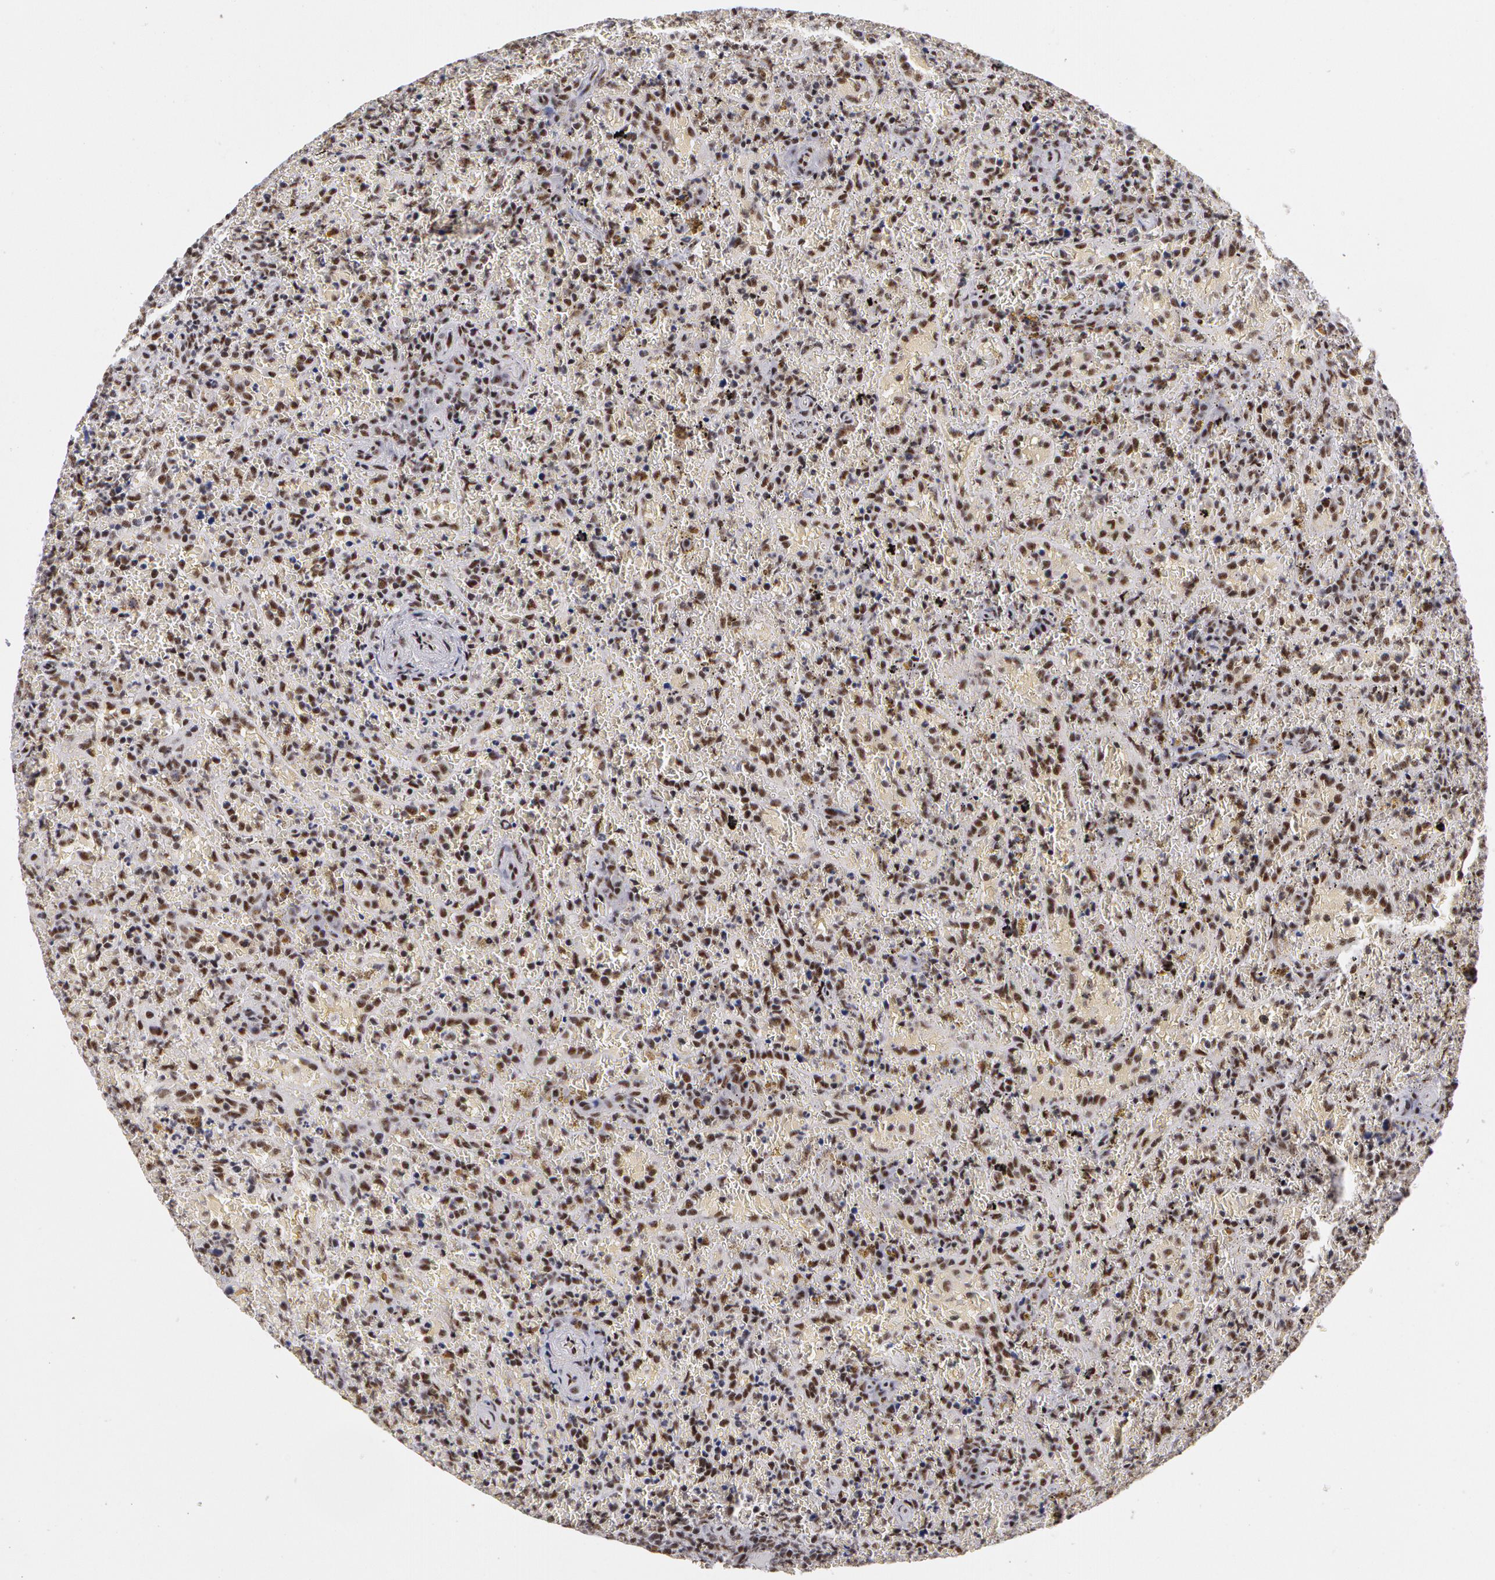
{"staining": {"intensity": "strong", "quantity": ">75%", "location": "nuclear"}, "tissue": "lymphoma", "cell_type": "Tumor cells", "image_type": "cancer", "snomed": [{"axis": "morphology", "description": "Malignant lymphoma, non-Hodgkin's type, High grade"}, {"axis": "topography", "description": "Spleen"}, {"axis": "topography", "description": "Lymph node"}], "caption": "Human lymphoma stained with a brown dye exhibits strong nuclear positive staining in approximately >75% of tumor cells.", "gene": "PNN", "patient": {"sex": "female", "age": 70}}